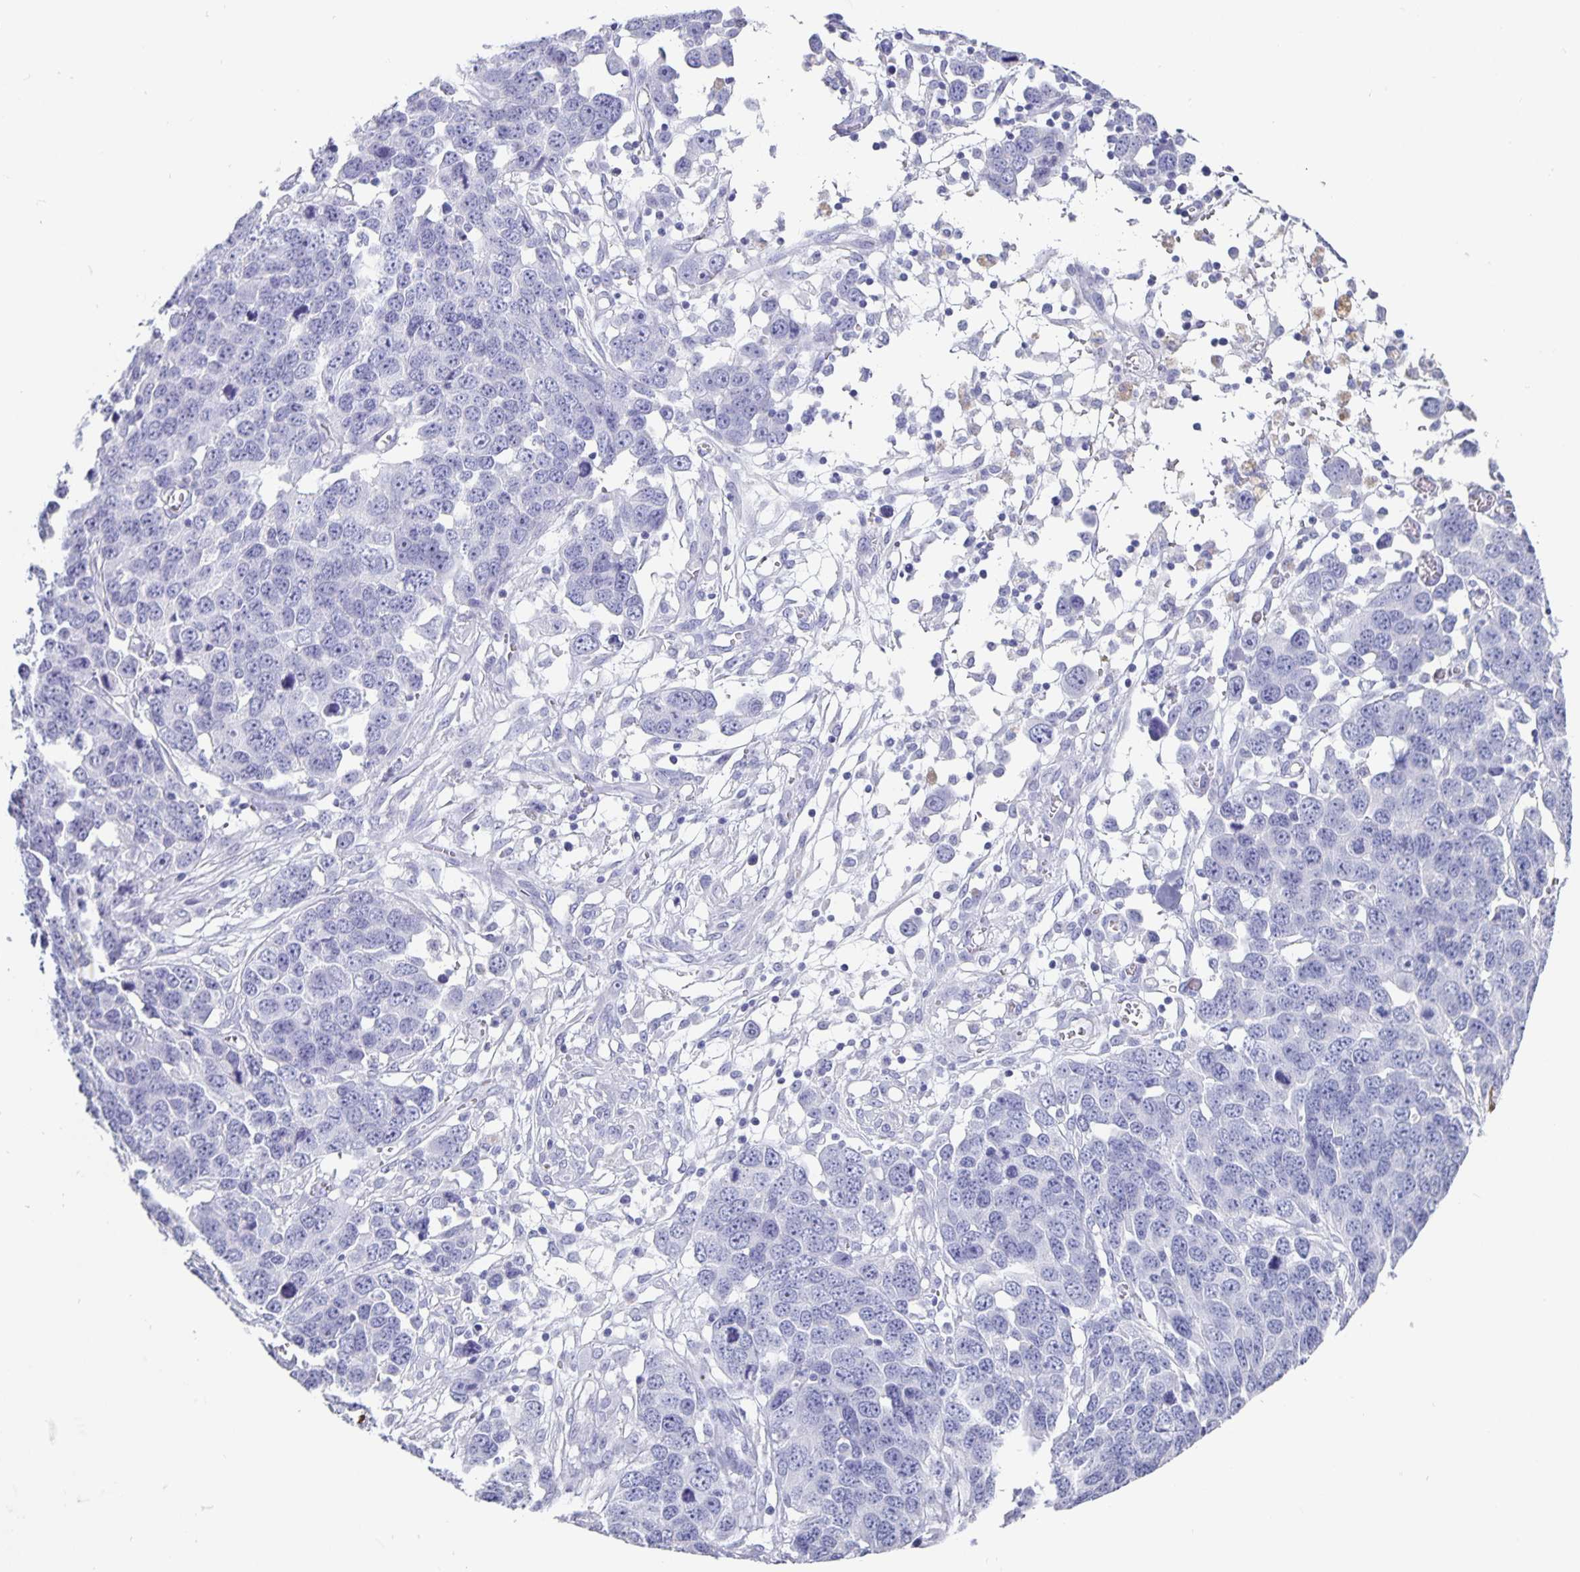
{"staining": {"intensity": "negative", "quantity": "none", "location": "none"}, "tissue": "ovarian cancer", "cell_type": "Tumor cells", "image_type": "cancer", "snomed": [{"axis": "morphology", "description": "Cystadenocarcinoma, serous, NOS"}, {"axis": "topography", "description": "Ovary"}], "caption": "Immunohistochemistry (IHC) photomicrograph of ovarian cancer (serous cystadenocarcinoma) stained for a protein (brown), which demonstrates no positivity in tumor cells. The staining is performed using DAB (3,3'-diaminobenzidine) brown chromogen with nuclei counter-stained in using hematoxylin.", "gene": "CHGA", "patient": {"sex": "female", "age": 76}}